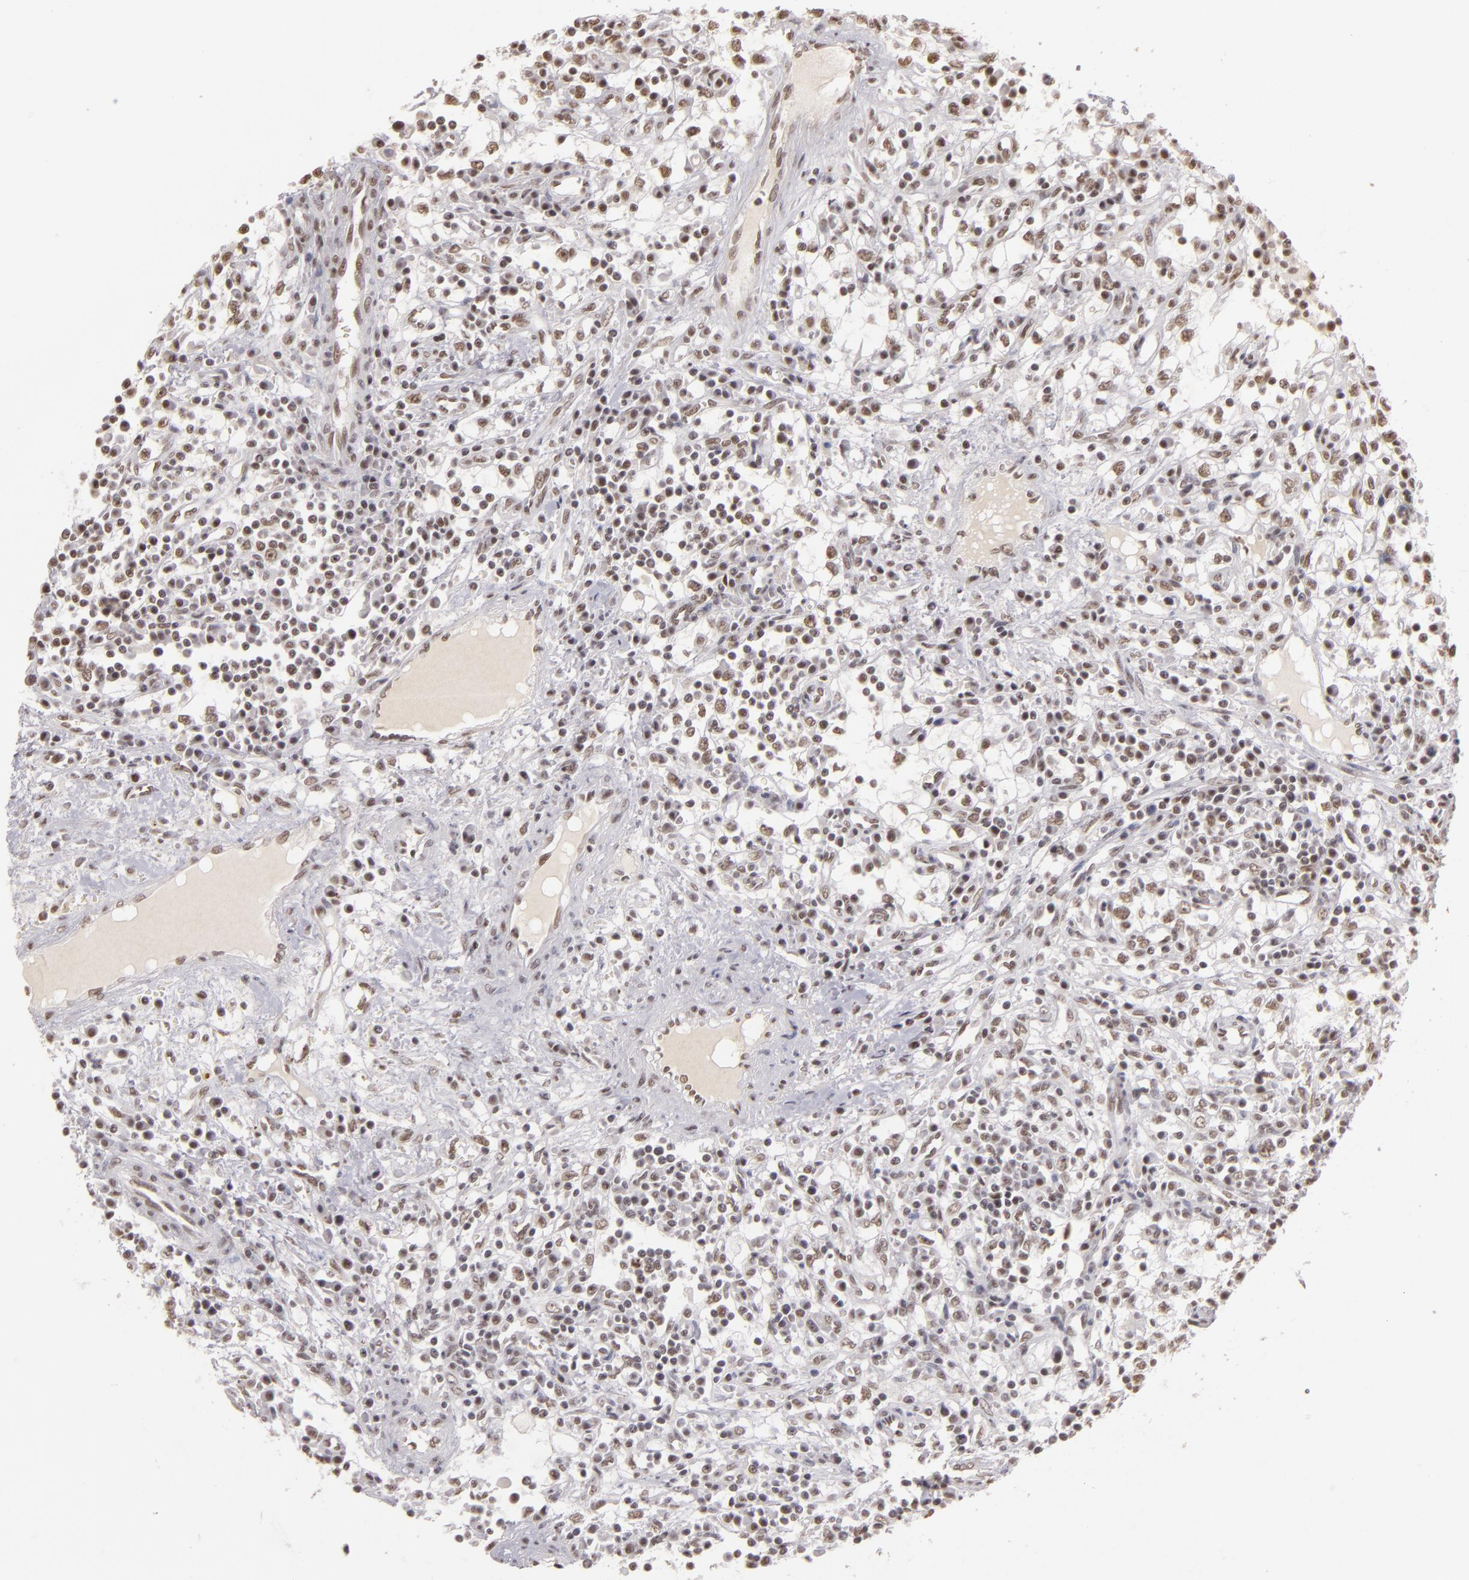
{"staining": {"intensity": "weak", "quantity": ">75%", "location": "nuclear"}, "tissue": "renal cancer", "cell_type": "Tumor cells", "image_type": "cancer", "snomed": [{"axis": "morphology", "description": "Adenocarcinoma, NOS"}, {"axis": "topography", "description": "Kidney"}], "caption": "Approximately >75% of tumor cells in human adenocarcinoma (renal) show weak nuclear protein staining as visualized by brown immunohistochemical staining.", "gene": "INTS6", "patient": {"sex": "male", "age": 82}}